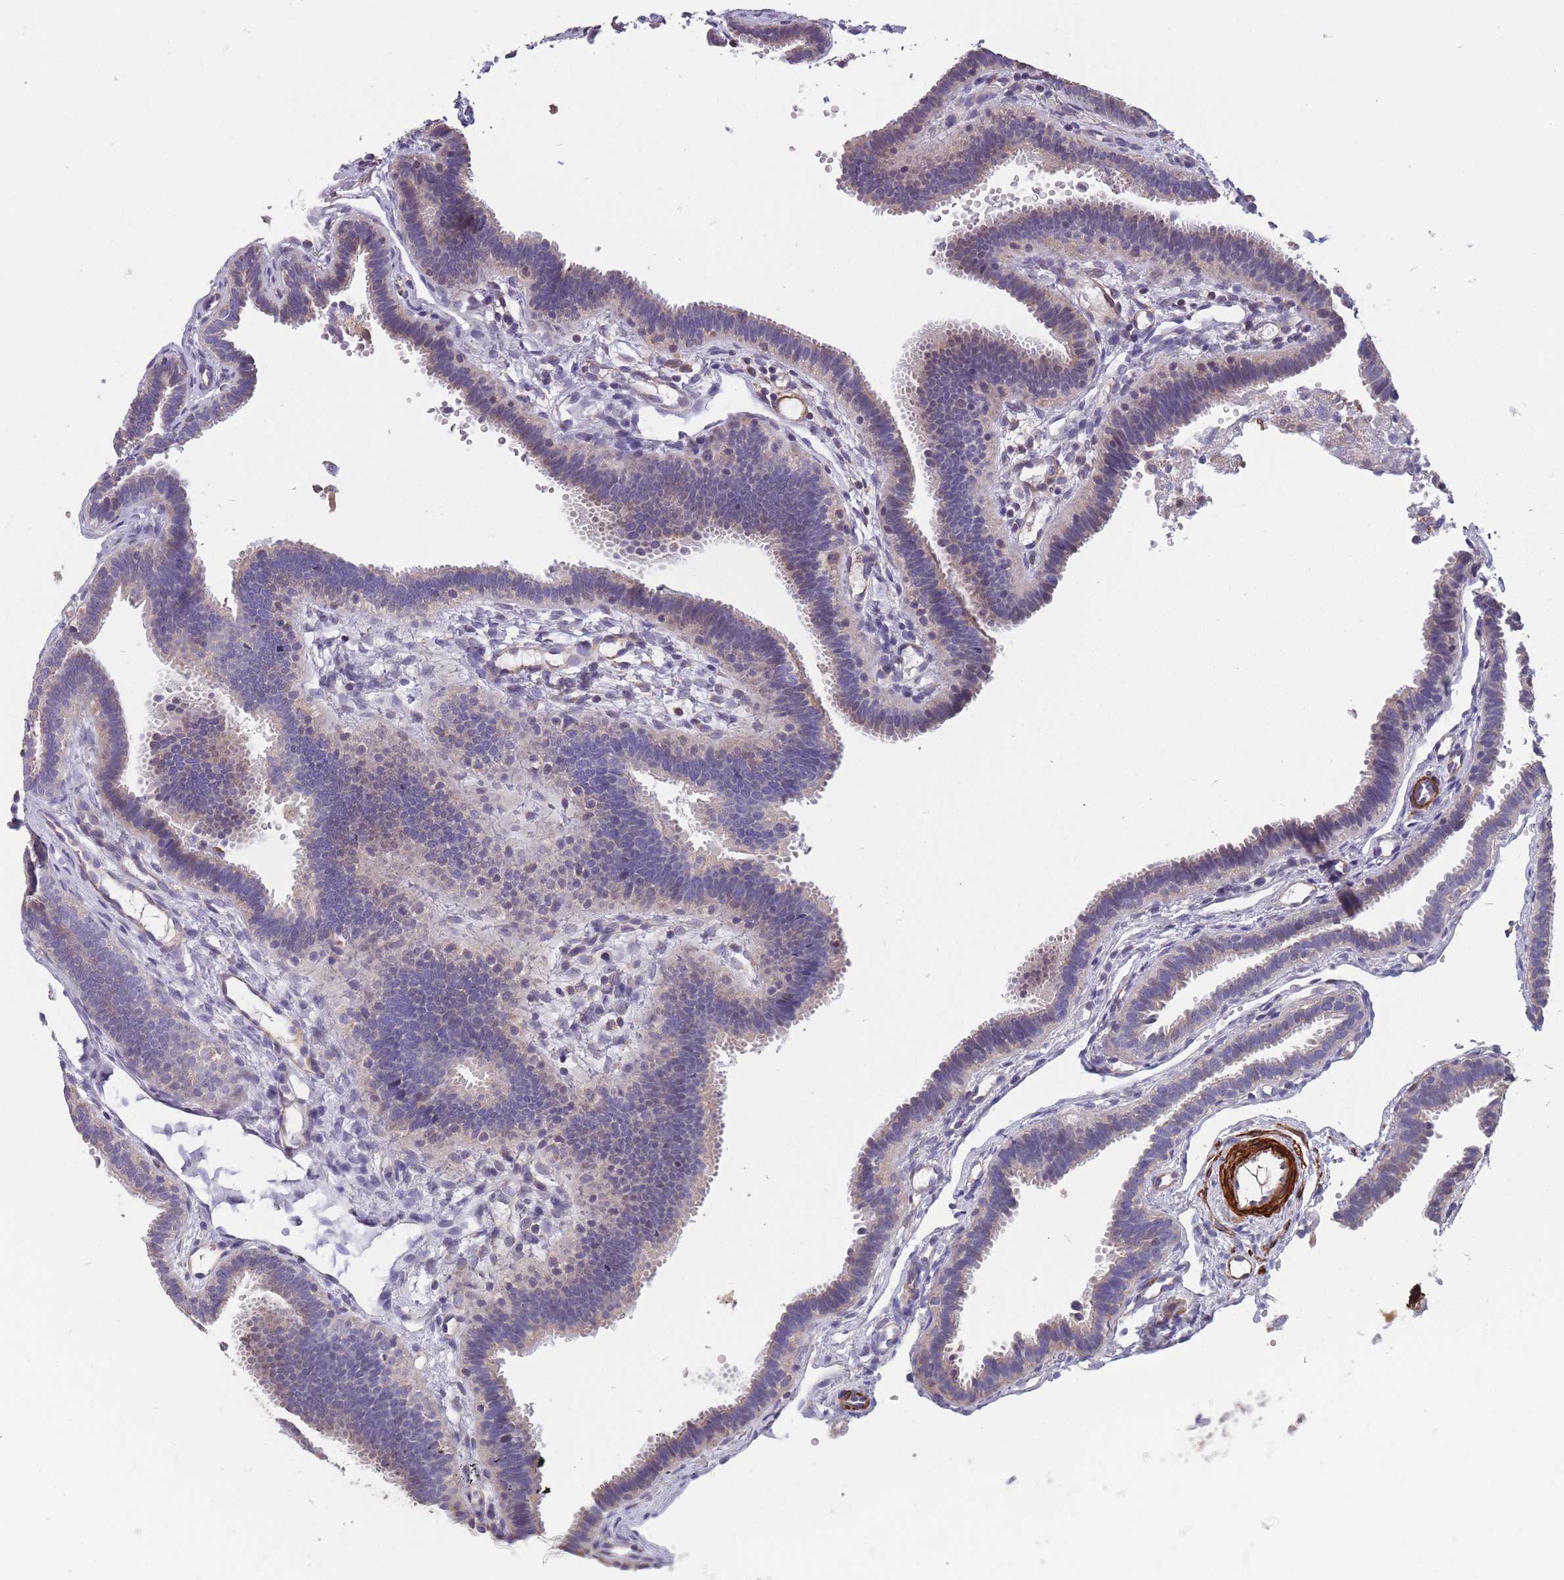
{"staining": {"intensity": "weak", "quantity": "25%-75%", "location": "cytoplasmic/membranous"}, "tissue": "fallopian tube", "cell_type": "Glandular cells", "image_type": "normal", "snomed": [{"axis": "morphology", "description": "Normal tissue, NOS"}, {"axis": "topography", "description": "Fallopian tube"}], "caption": "This histopathology image displays unremarkable fallopian tube stained with immunohistochemistry to label a protein in brown. The cytoplasmic/membranous of glandular cells show weak positivity for the protein. Nuclei are counter-stained blue.", "gene": "TOMM40L", "patient": {"sex": "female", "age": 37}}